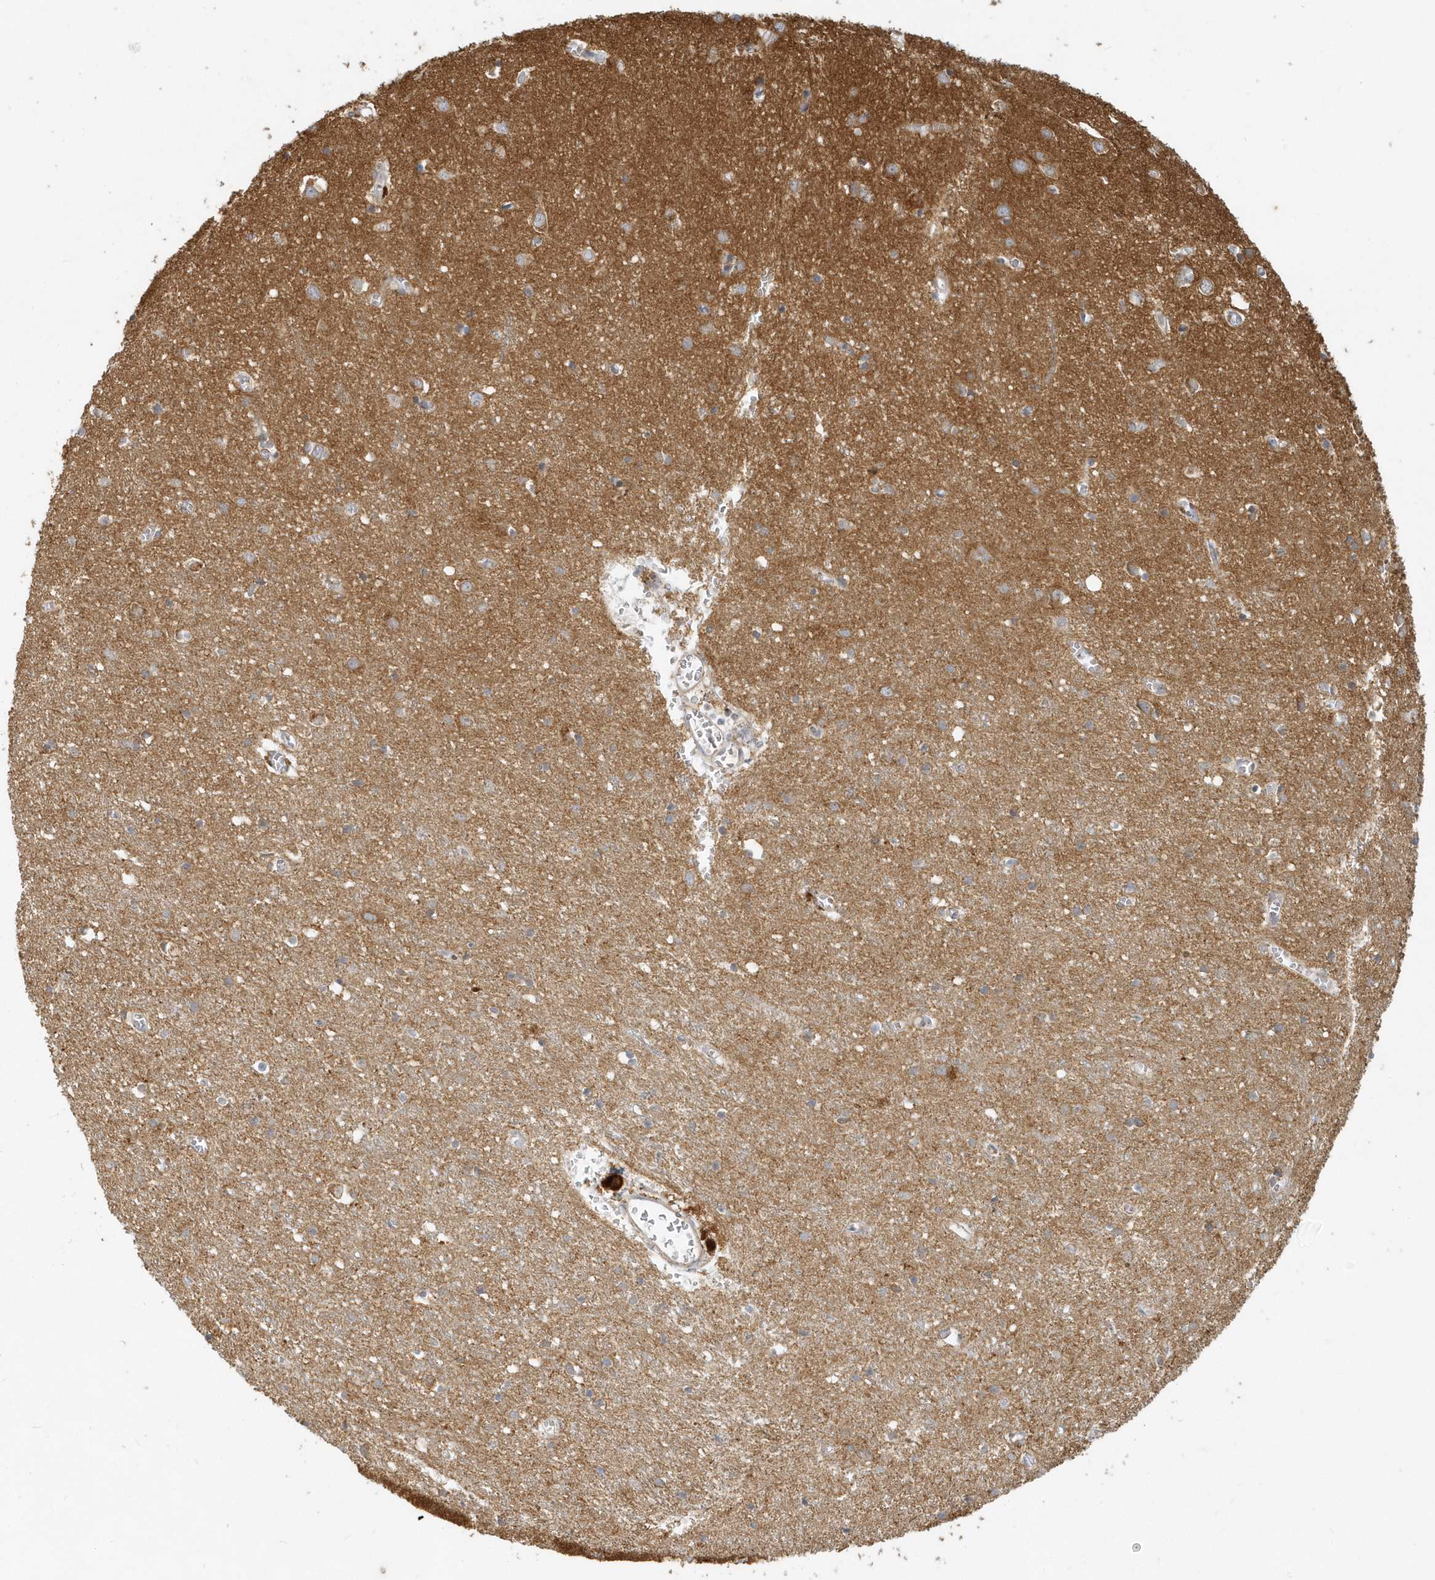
{"staining": {"intensity": "negative", "quantity": "none", "location": "none"}, "tissue": "cerebral cortex", "cell_type": "Endothelial cells", "image_type": "normal", "snomed": [{"axis": "morphology", "description": "Normal tissue, NOS"}, {"axis": "topography", "description": "Cerebral cortex"}], "caption": "High power microscopy photomicrograph of an immunohistochemistry micrograph of unremarkable cerebral cortex, revealing no significant expression in endothelial cells. (IHC, brightfield microscopy, high magnification).", "gene": "NAPB", "patient": {"sex": "female", "age": 64}}